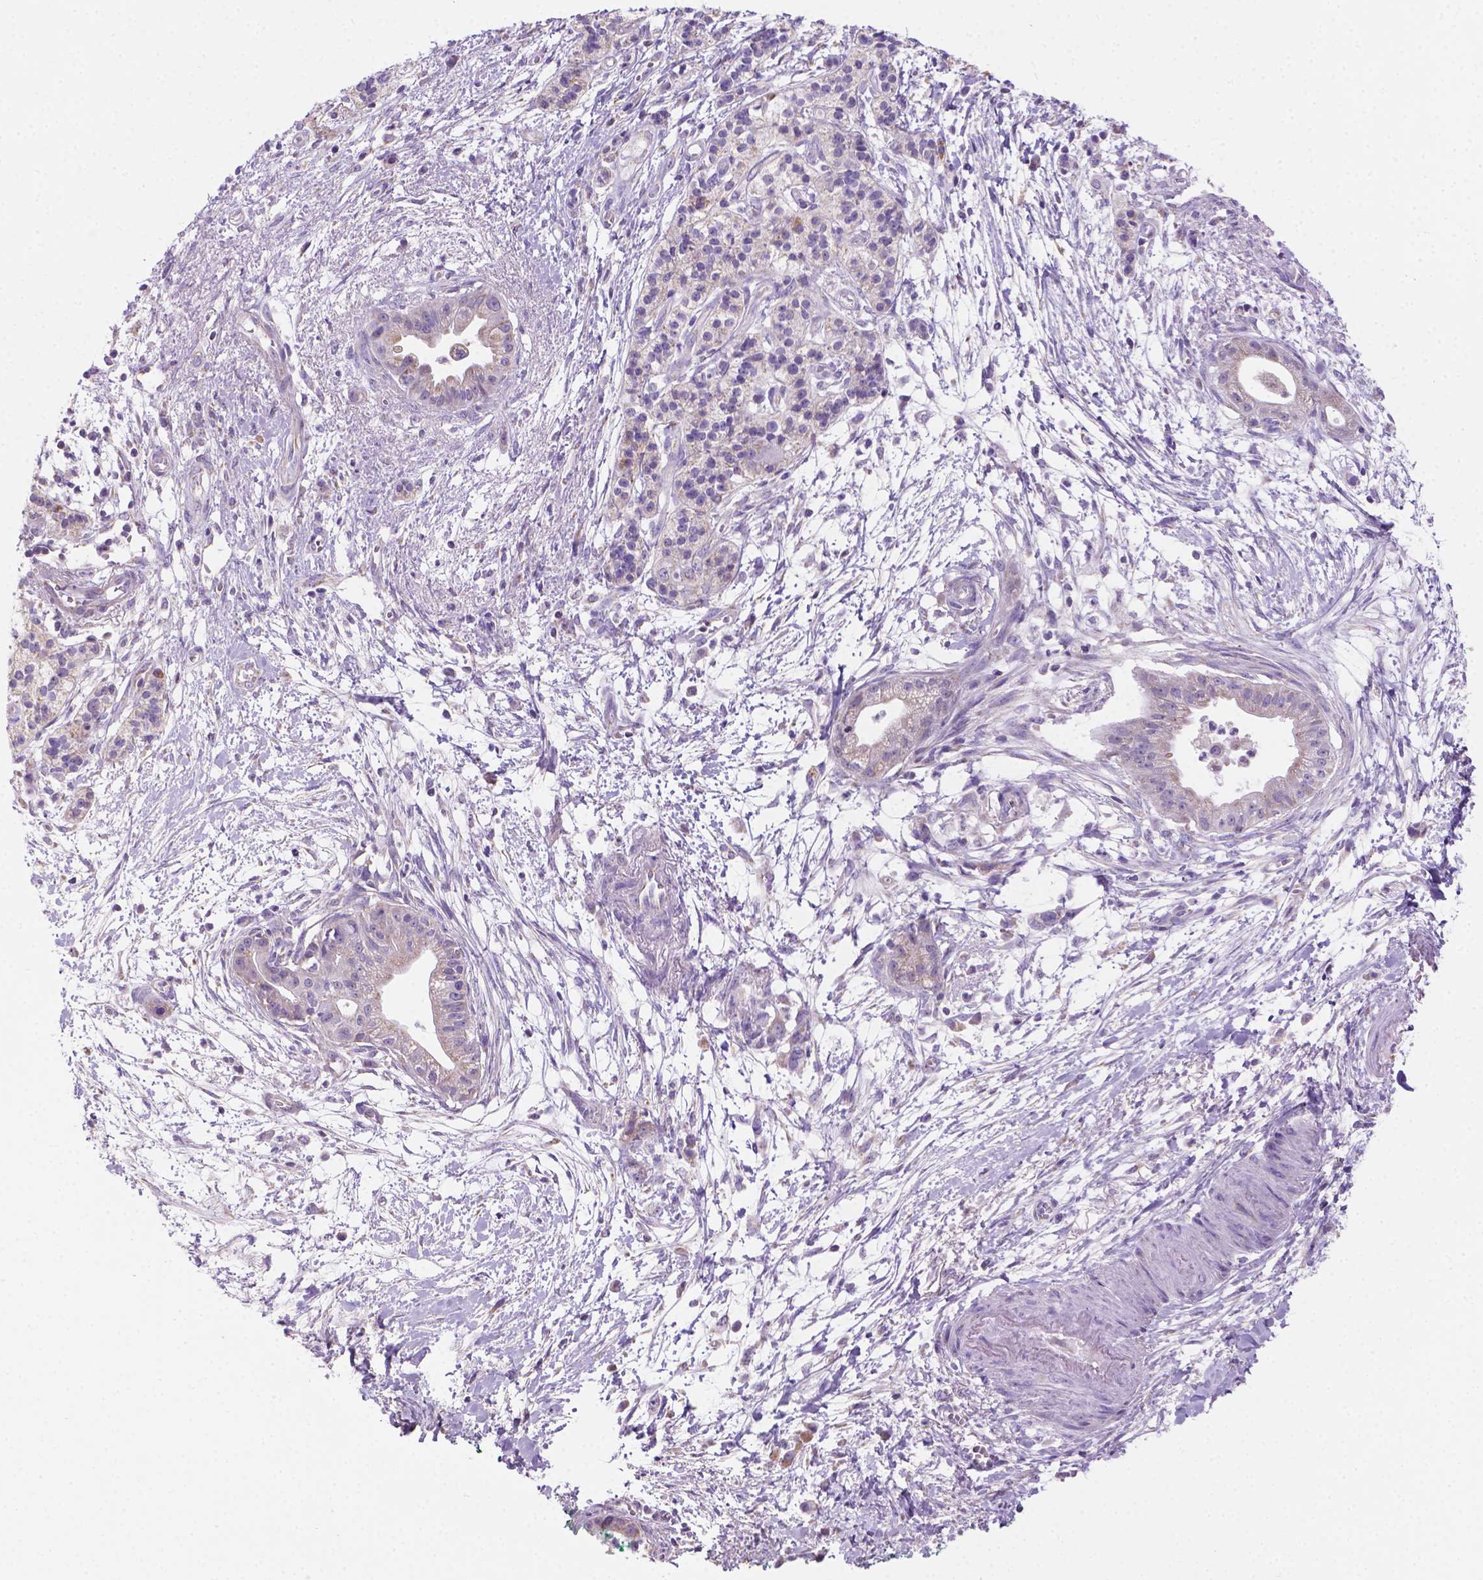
{"staining": {"intensity": "weak", "quantity": "<25%", "location": "cytoplasmic/membranous"}, "tissue": "pancreatic cancer", "cell_type": "Tumor cells", "image_type": "cancer", "snomed": [{"axis": "morphology", "description": "Normal tissue, NOS"}, {"axis": "morphology", "description": "Adenocarcinoma, NOS"}, {"axis": "topography", "description": "Lymph node"}, {"axis": "topography", "description": "Pancreas"}], "caption": "Immunohistochemistry (IHC) of human pancreatic adenocarcinoma shows no positivity in tumor cells.", "gene": "CSPG5", "patient": {"sex": "female", "age": 58}}